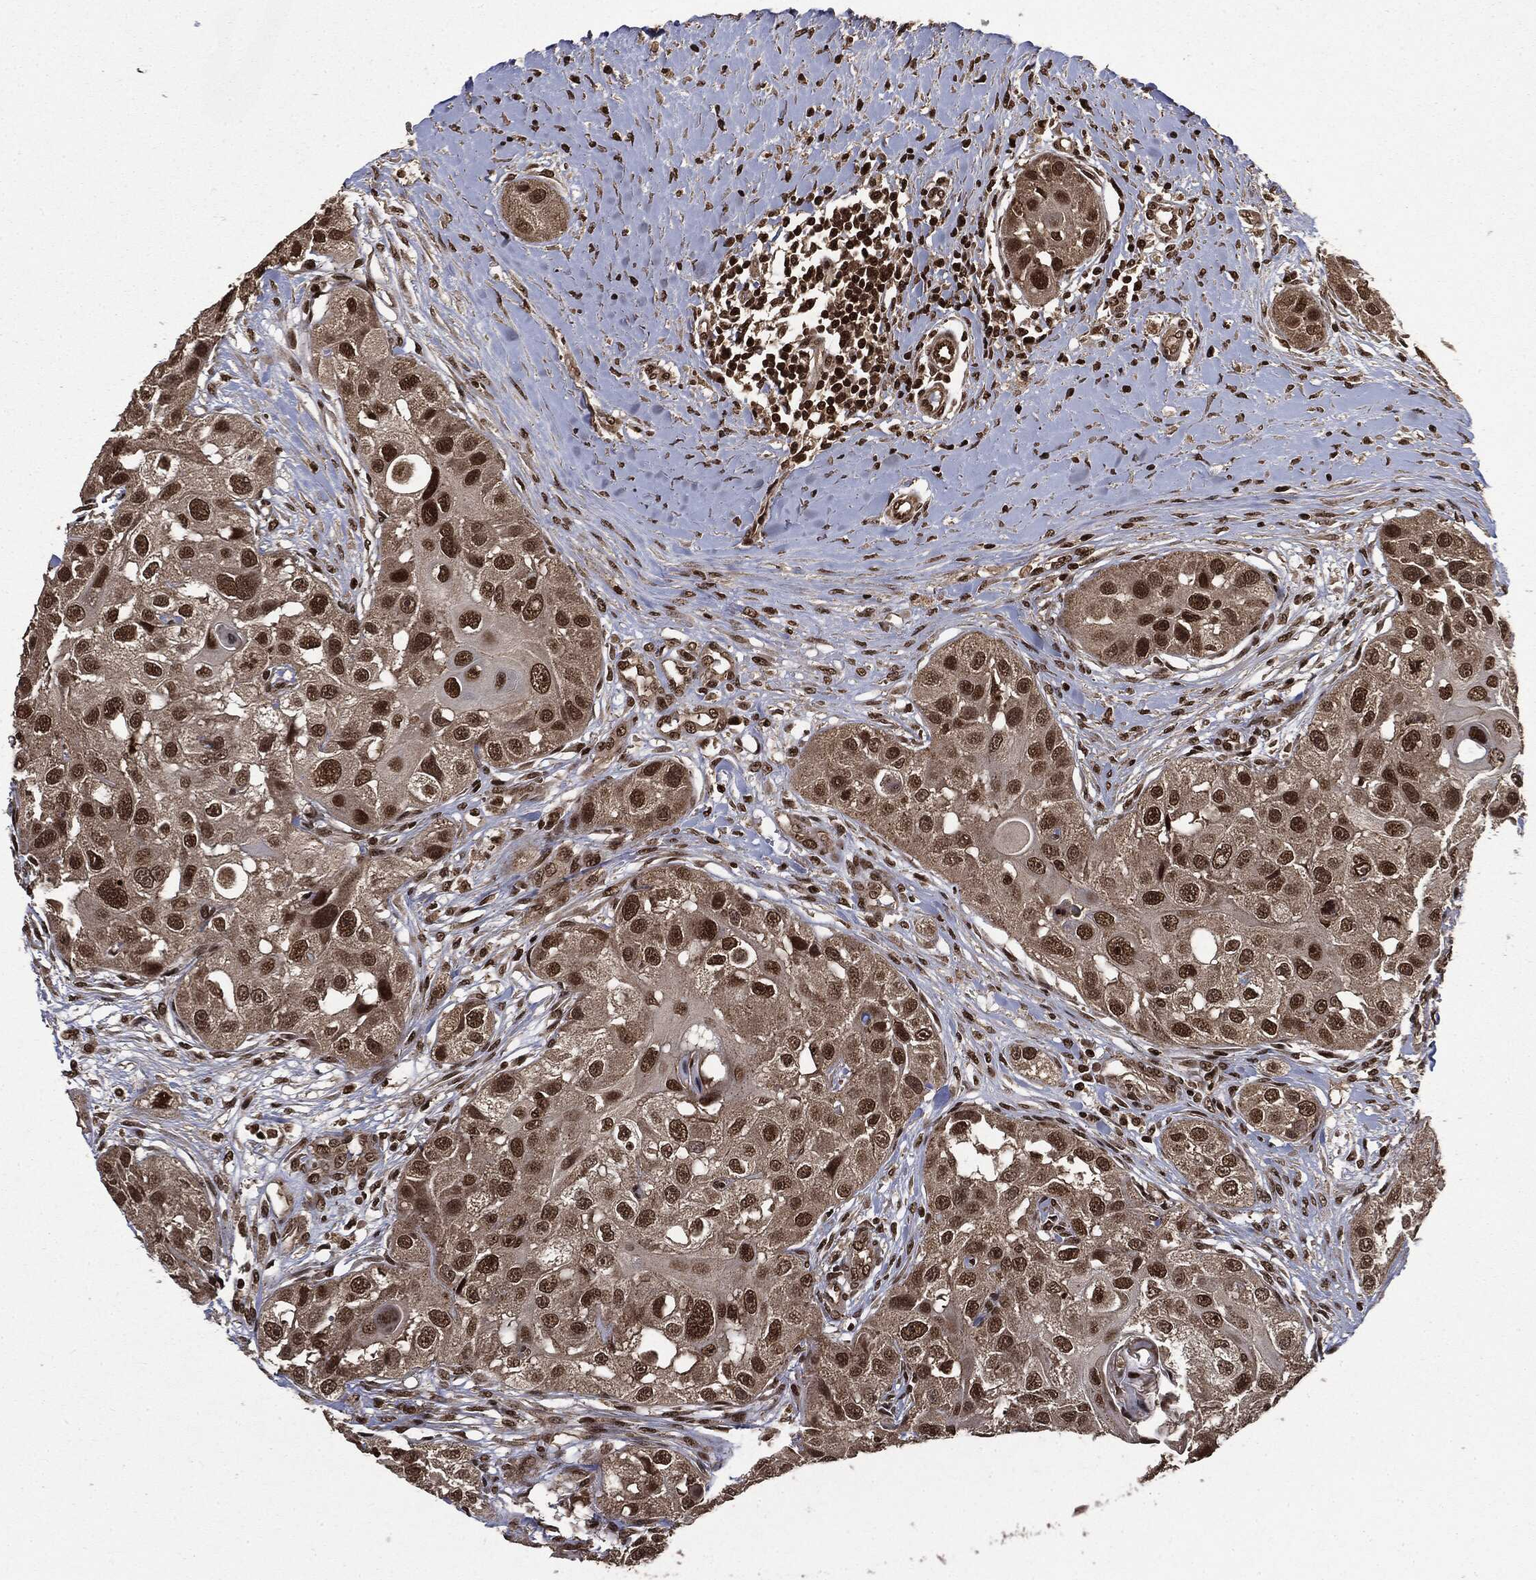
{"staining": {"intensity": "moderate", "quantity": ">75%", "location": "nuclear"}, "tissue": "head and neck cancer", "cell_type": "Tumor cells", "image_type": "cancer", "snomed": [{"axis": "morphology", "description": "Normal tissue, NOS"}, {"axis": "morphology", "description": "Squamous cell carcinoma, NOS"}, {"axis": "topography", "description": "Skeletal muscle"}, {"axis": "topography", "description": "Head-Neck"}], "caption": "Head and neck cancer (squamous cell carcinoma) tissue reveals moderate nuclear staining in about >75% of tumor cells", "gene": "CTDP1", "patient": {"sex": "male", "age": 51}}